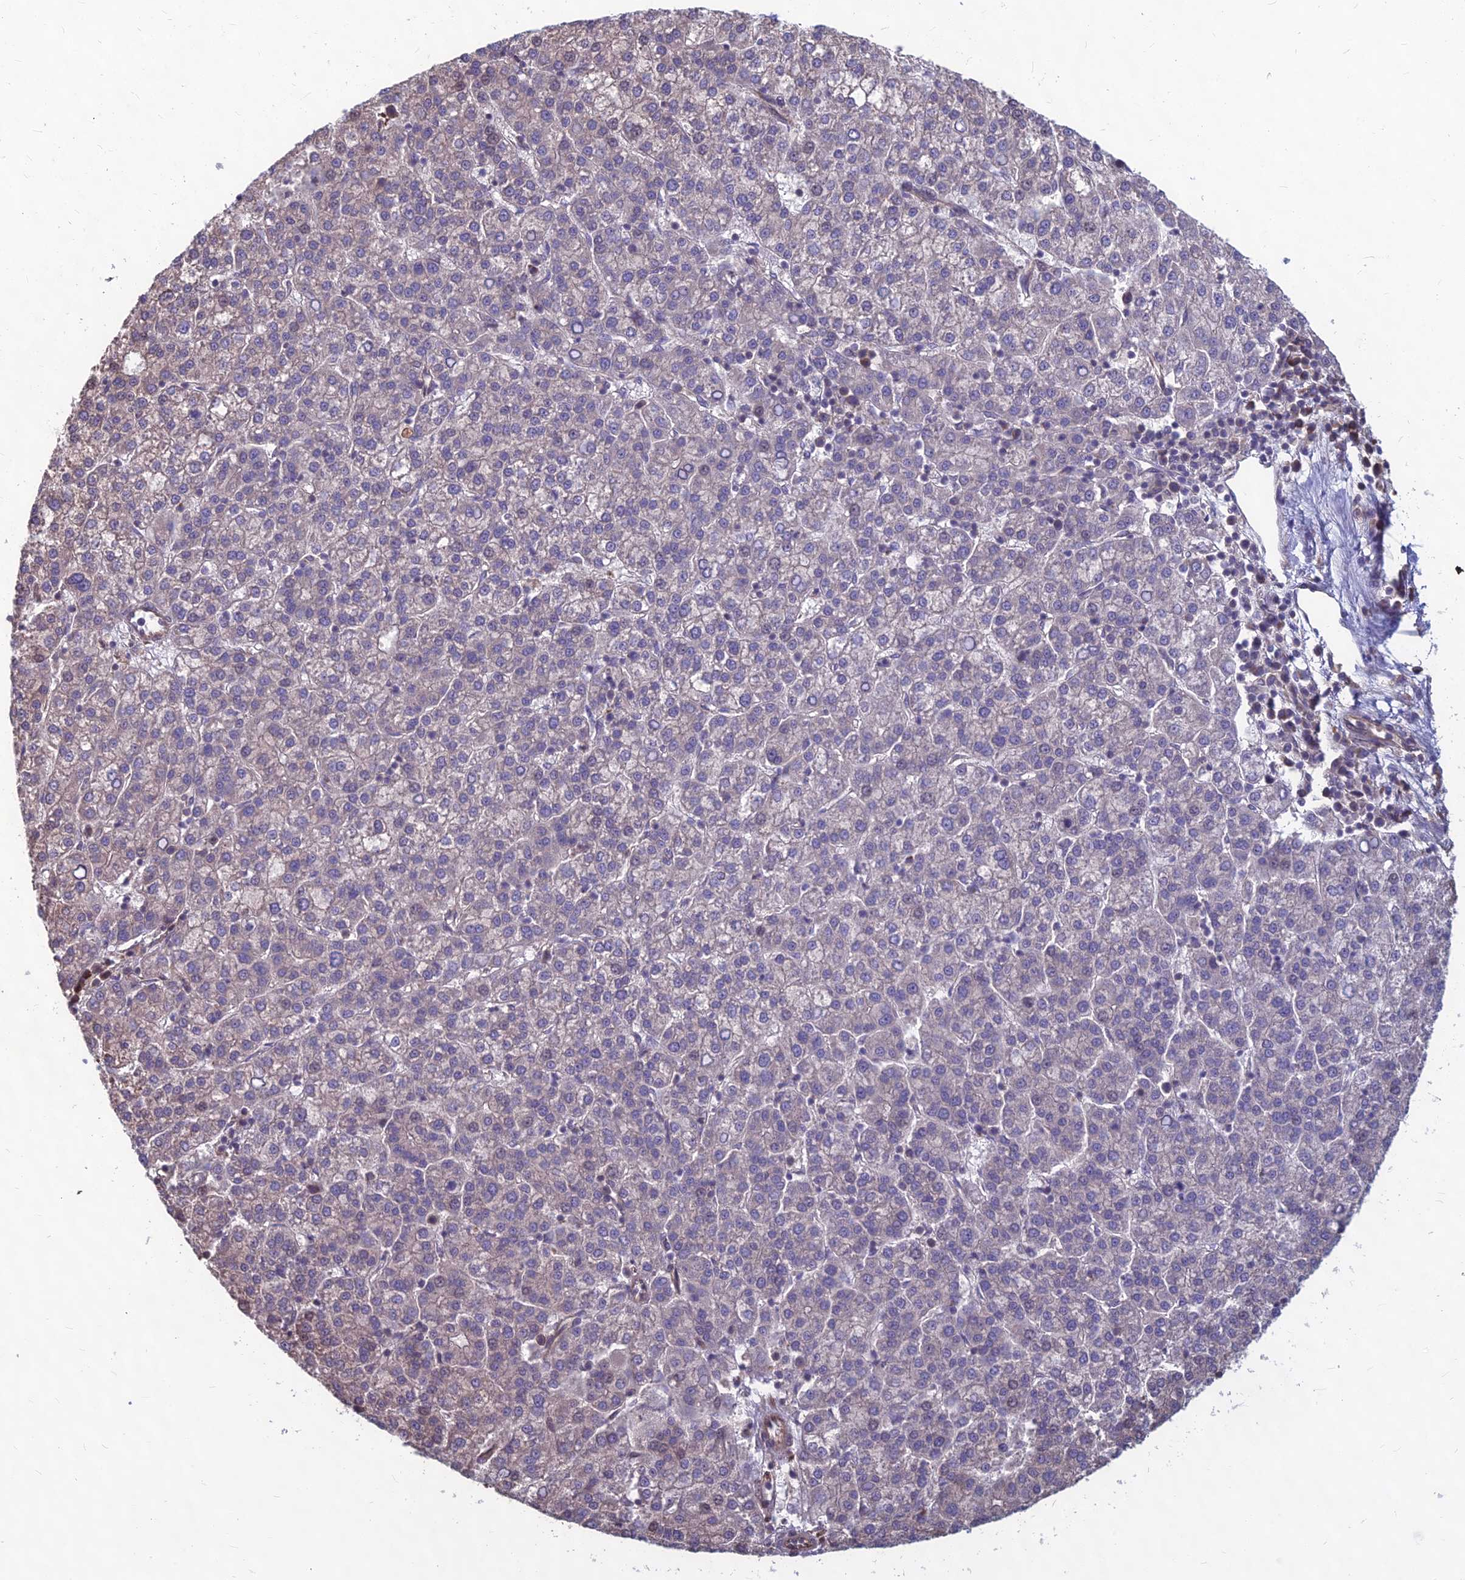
{"staining": {"intensity": "negative", "quantity": "none", "location": "none"}, "tissue": "liver cancer", "cell_type": "Tumor cells", "image_type": "cancer", "snomed": [{"axis": "morphology", "description": "Carcinoma, Hepatocellular, NOS"}, {"axis": "topography", "description": "Liver"}], "caption": "Liver hepatocellular carcinoma stained for a protein using immunohistochemistry reveals no expression tumor cells.", "gene": "LSM6", "patient": {"sex": "female", "age": 58}}